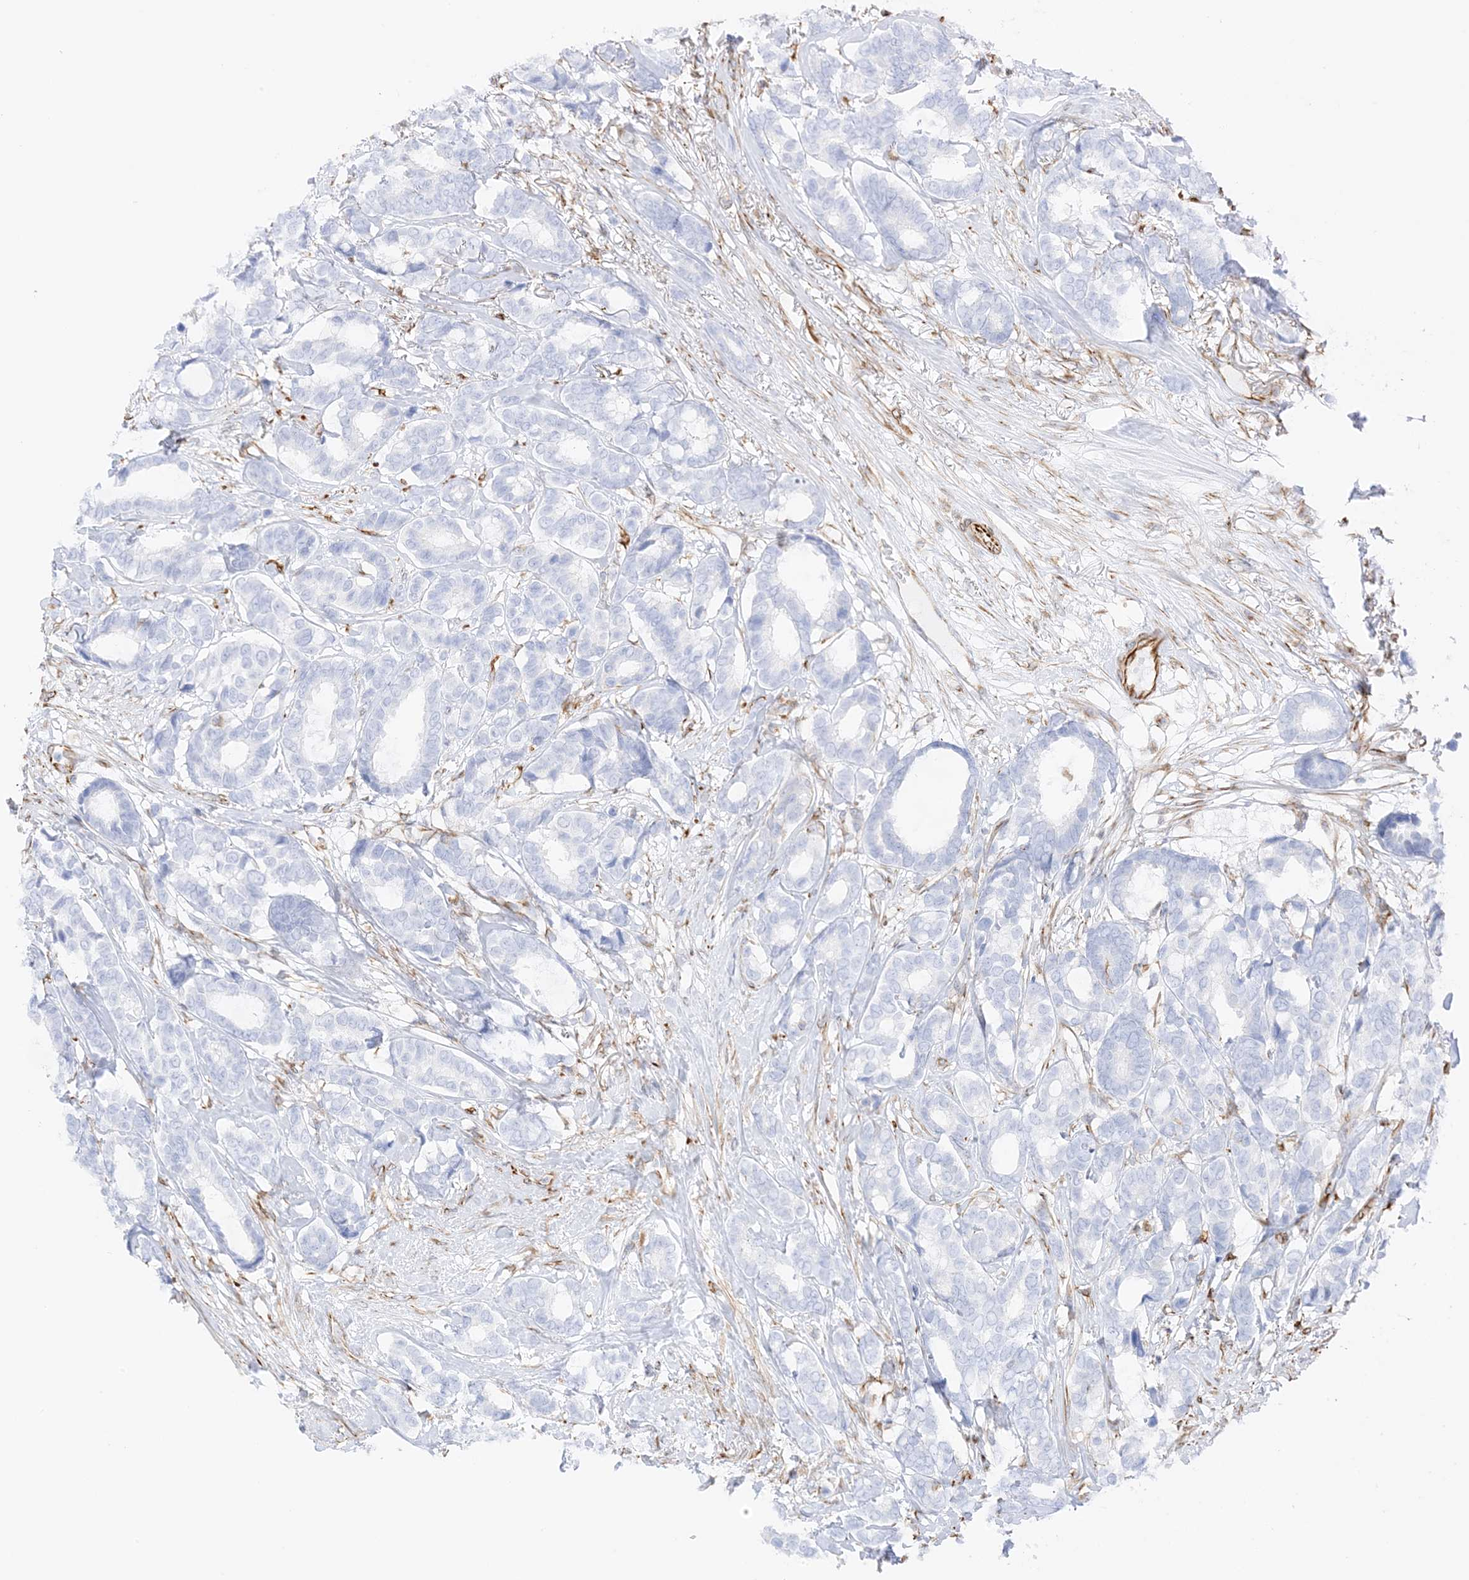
{"staining": {"intensity": "negative", "quantity": "none", "location": "none"}, "tissue": "breast cancer", "cell_type": "Tumor cells", "image_type": "cancer", "snomed": [{"axis": "morphology", "description": "Duct carcinoma"}, {"axis": "topography", "description": "Breast"}], "caption": "This is an immunohistochemistry (IHC) histopathology image of breast cancer (intraductal carcinoma). There is no staining in tumor cells.", "gene": "PID1", "patient": {"sex": "female", "age": 87}}